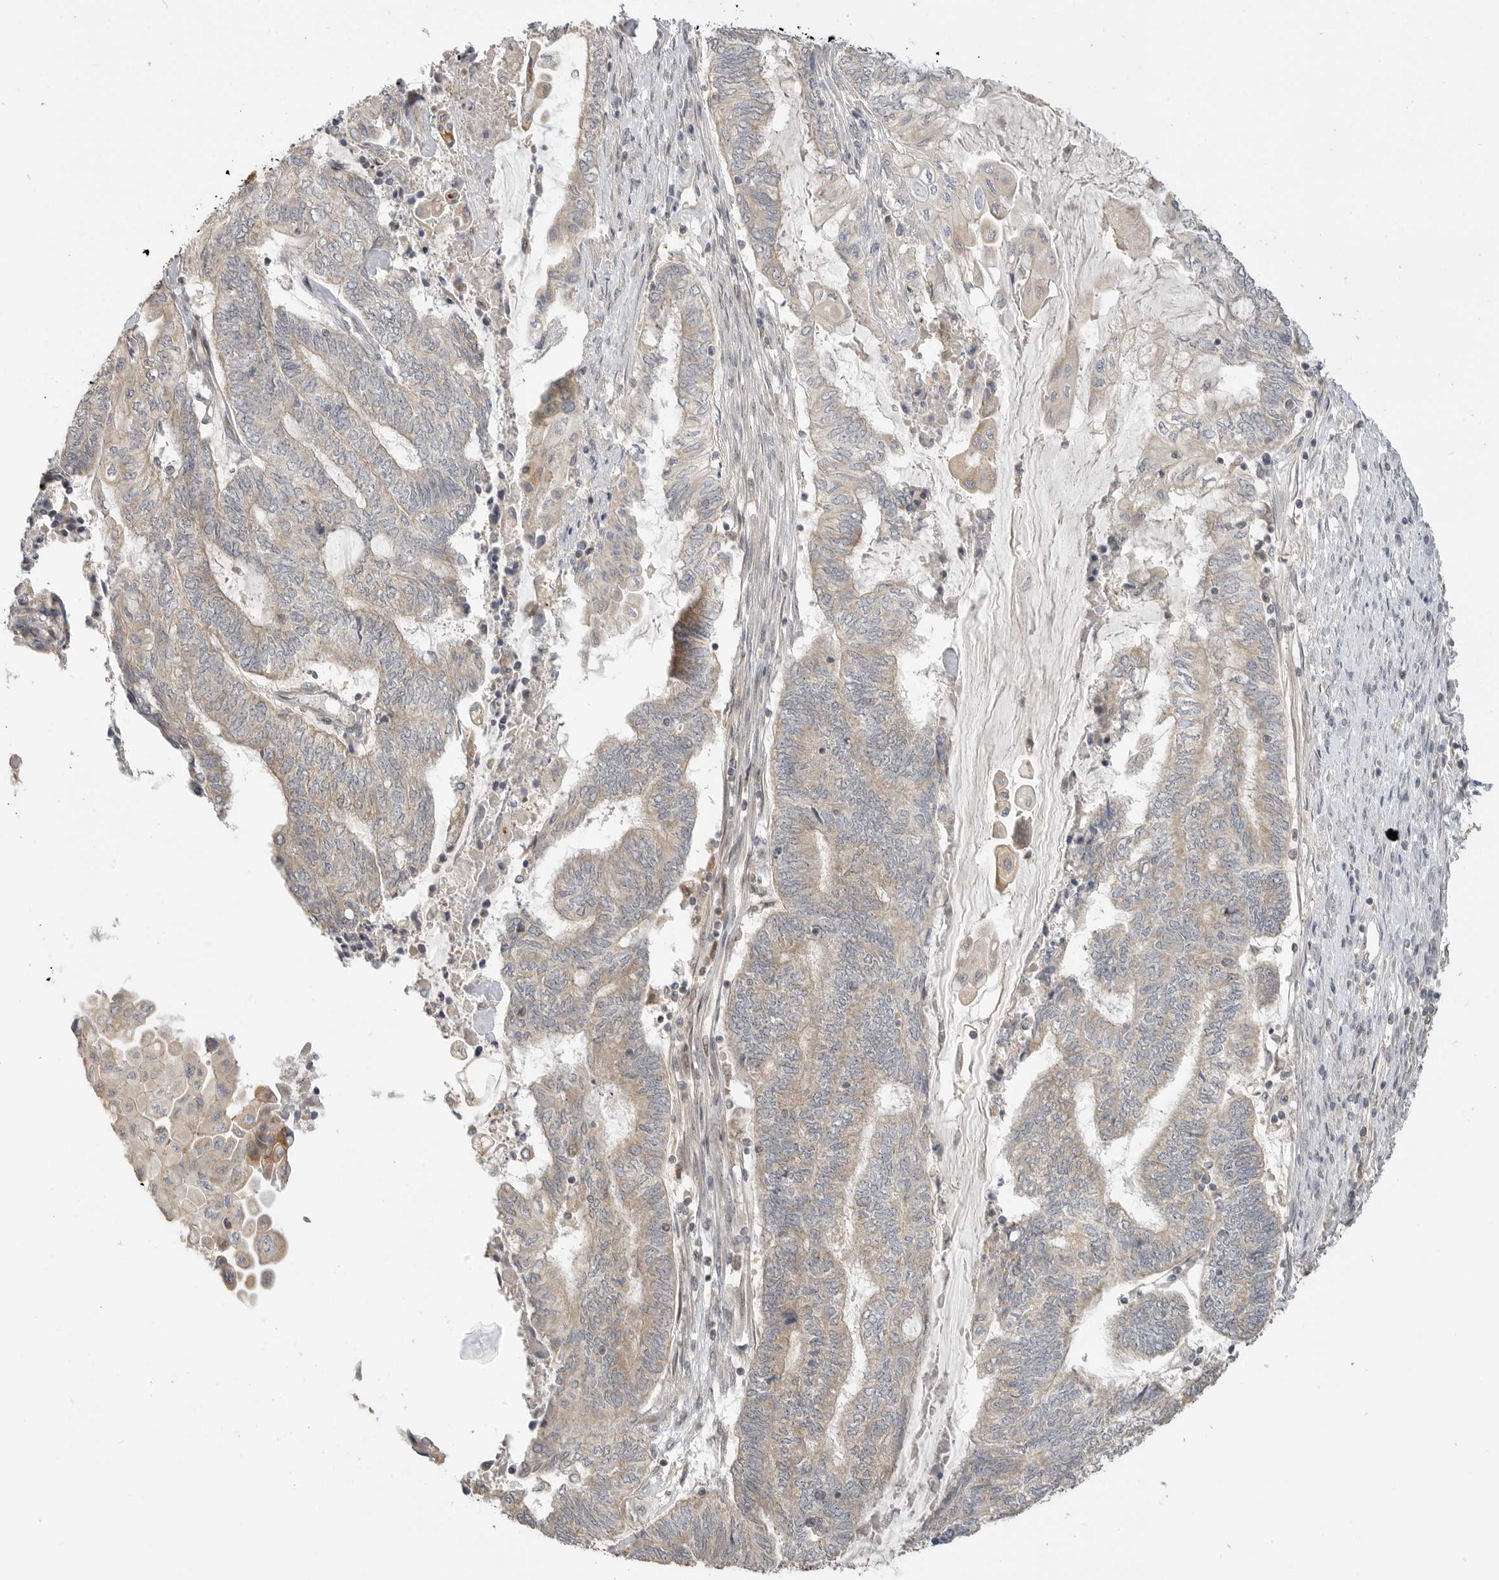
{"staining": {"intensity": "weak", "quantity": "25%-75%", "location": "cytoplasmic/membranous"}, "tissue": "endometrial cancer", "cell_type": "Tumor cells", "image_type": "cancer", "snomed": [{"axis": "morphology", "description": "Adenocarcinoma, NOS"}, {"axis": "topography", "description": "Uterus"}, {"axis": "topography", "description": "Endometrium"}], "caption": "Immunohistochemistry (IHC) (DAB) staining of human endometrial cancer displays weak cytoplasmic/membranous protein expression in about 25%-75% of tumor cells. (DAB IHC with brightfield microscopy, high magnification).", "gene": "ALKAL1", "patient": {"sex": "female", "age": 70}}